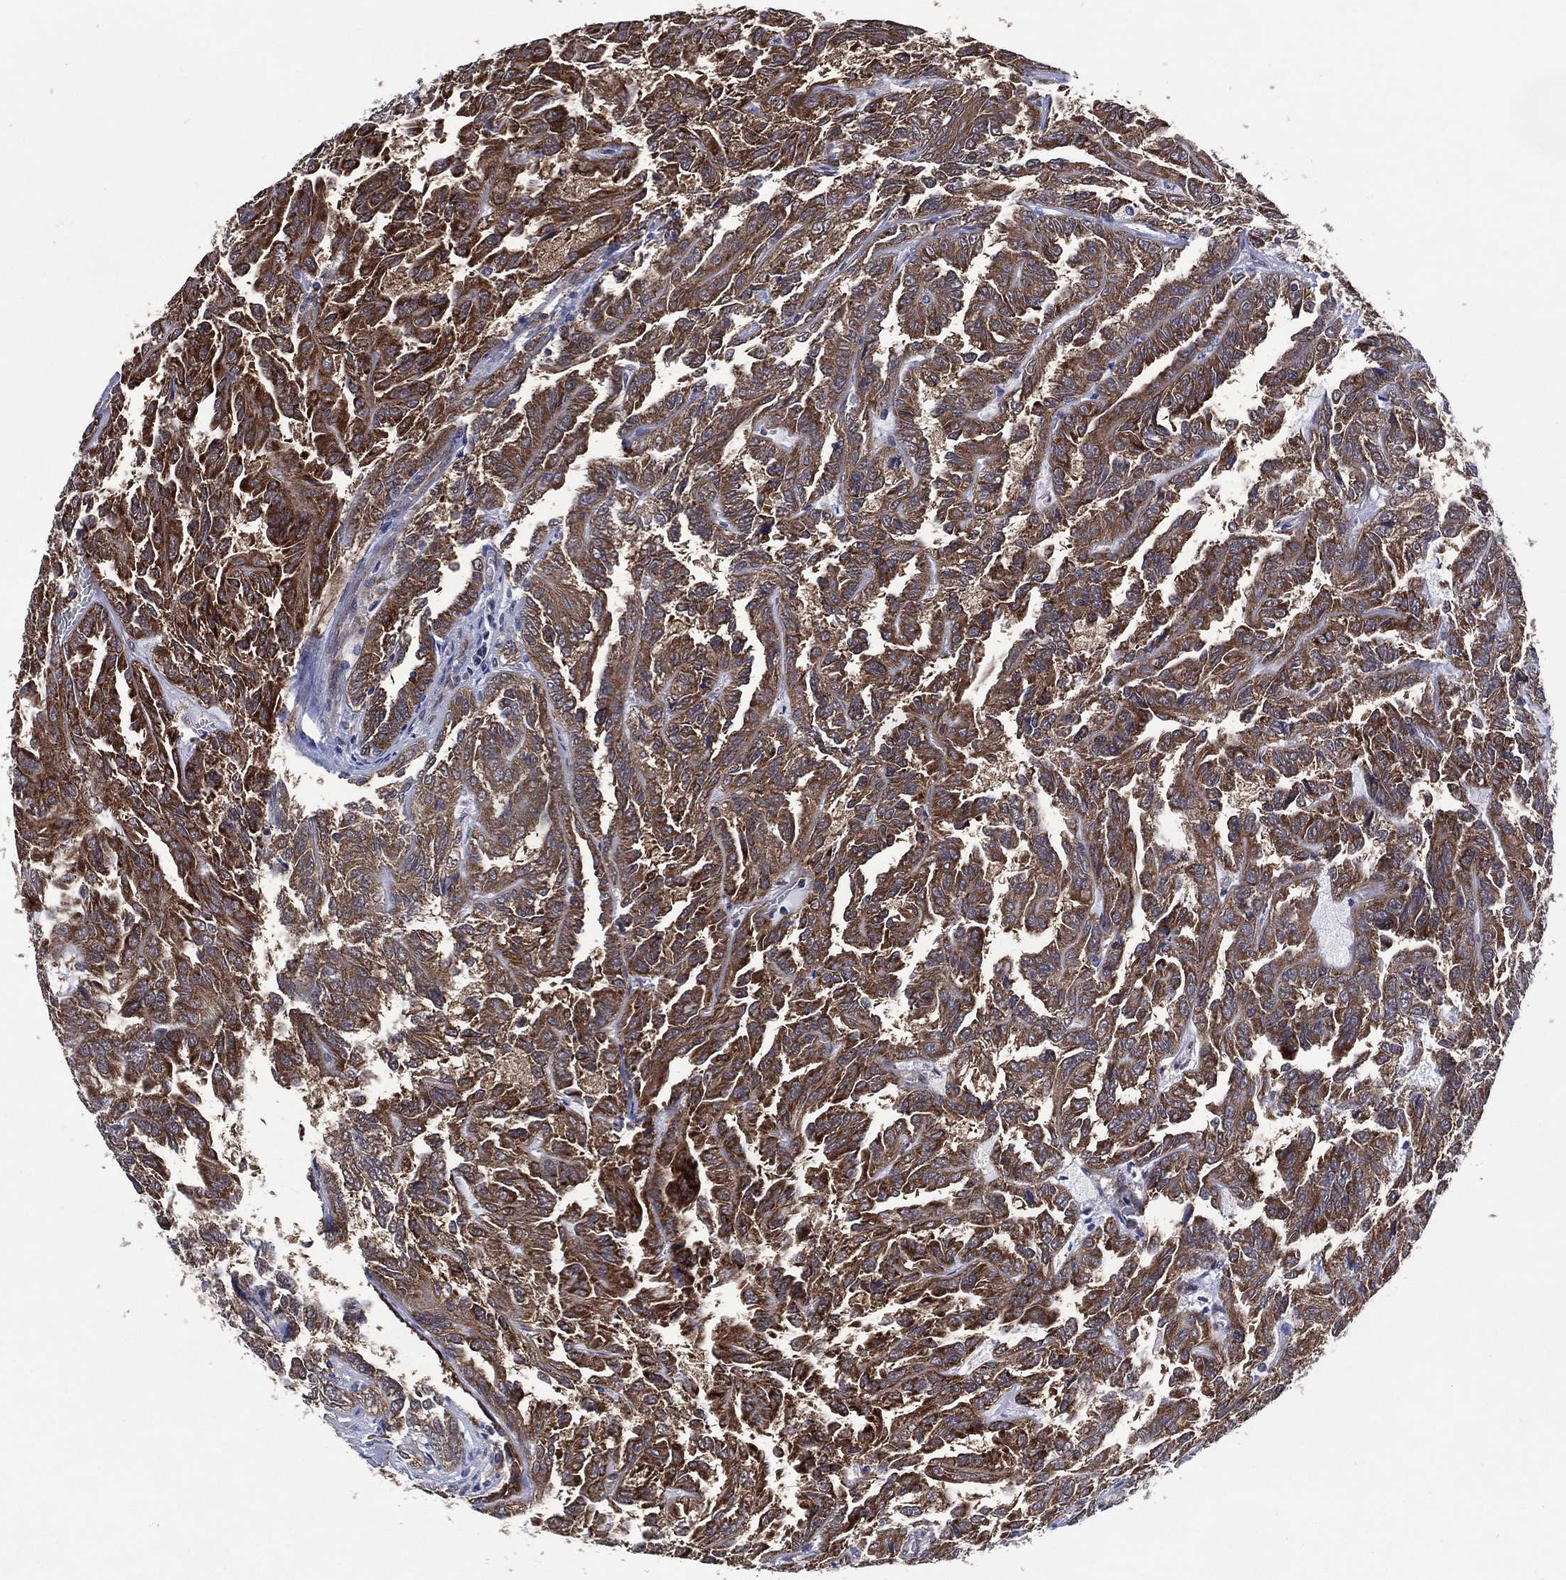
{"staining": {"intensity": "moderate", "quantity": ">75%", "location": "cytoplasmic/membranous"}, "tissue": "renal cancer", "cell_type": "Tumor cells", "image_type": "cancer", "snomed": [{"axis": "morphology", "description": "Adenocarcinoma, NOS"}, {"axis": "topography", "description": "Kidney"}], "caption": "This is a histology image of immunohistochemistry (IHC) staining of renal cancer (adenocarcinoma), which shows moderate expression in the cytoplasmic/membranous of tumor cells.", "gene": "HTD2", "patient": {"sex": "male", "age": 79}}